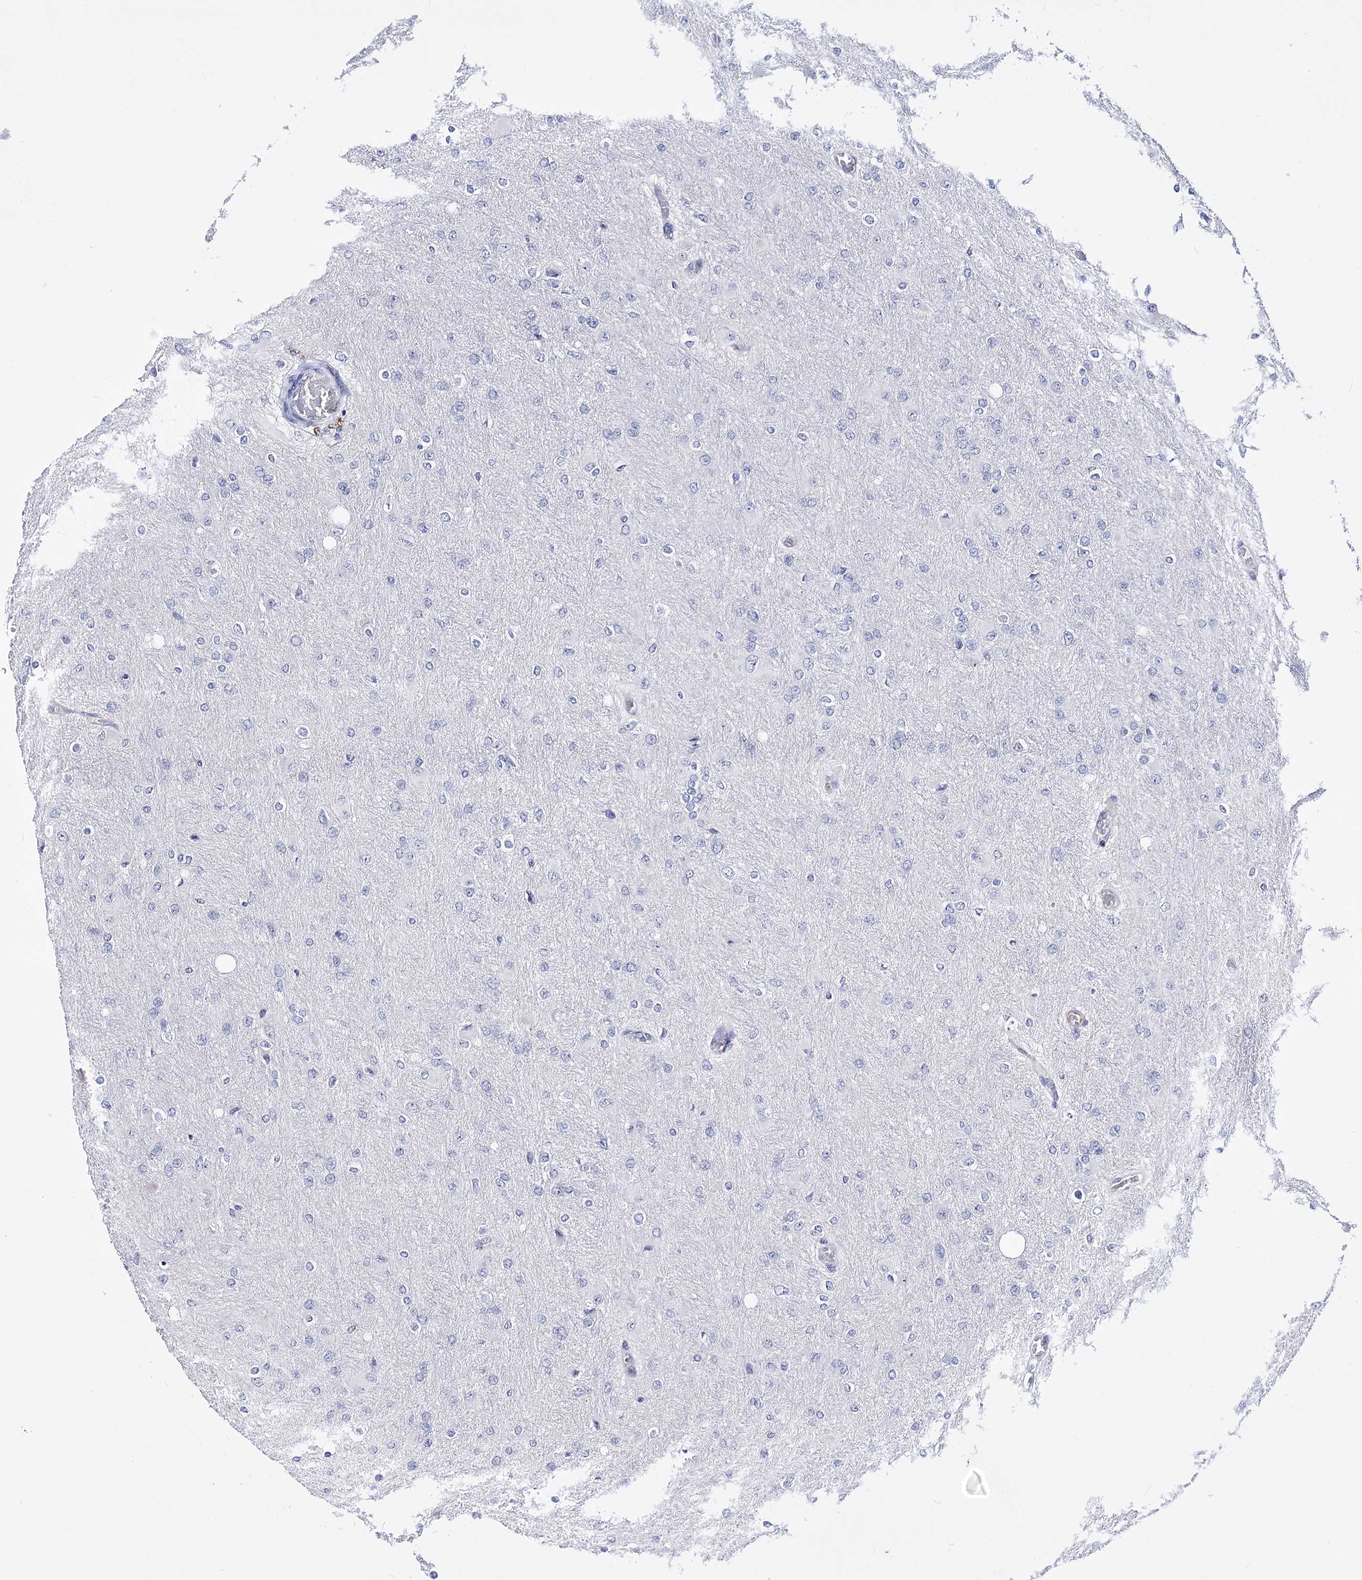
{"staining": {"intensity": "negative", "quantity": "none", "location": "none"}, "tissue": "glioma", "cell_type": "Tumor cells", "image_type": "cancer", "snomed": [{"axis": "morphology", "description": "Glioma, malignant, High grade"}, {"axis": "topography", "description": "Cerebral cortex"}], "caption": "DAB immunohistochemical staining of human glioma reveals no significant positivity in tumor cells. (Stains: DAB IHC with hematoxylin counter stain, Microscopy: brightfield microscopy at high magnification).", "gene": "PCGF5", "patient": {"sex": "female", "age": 36}}